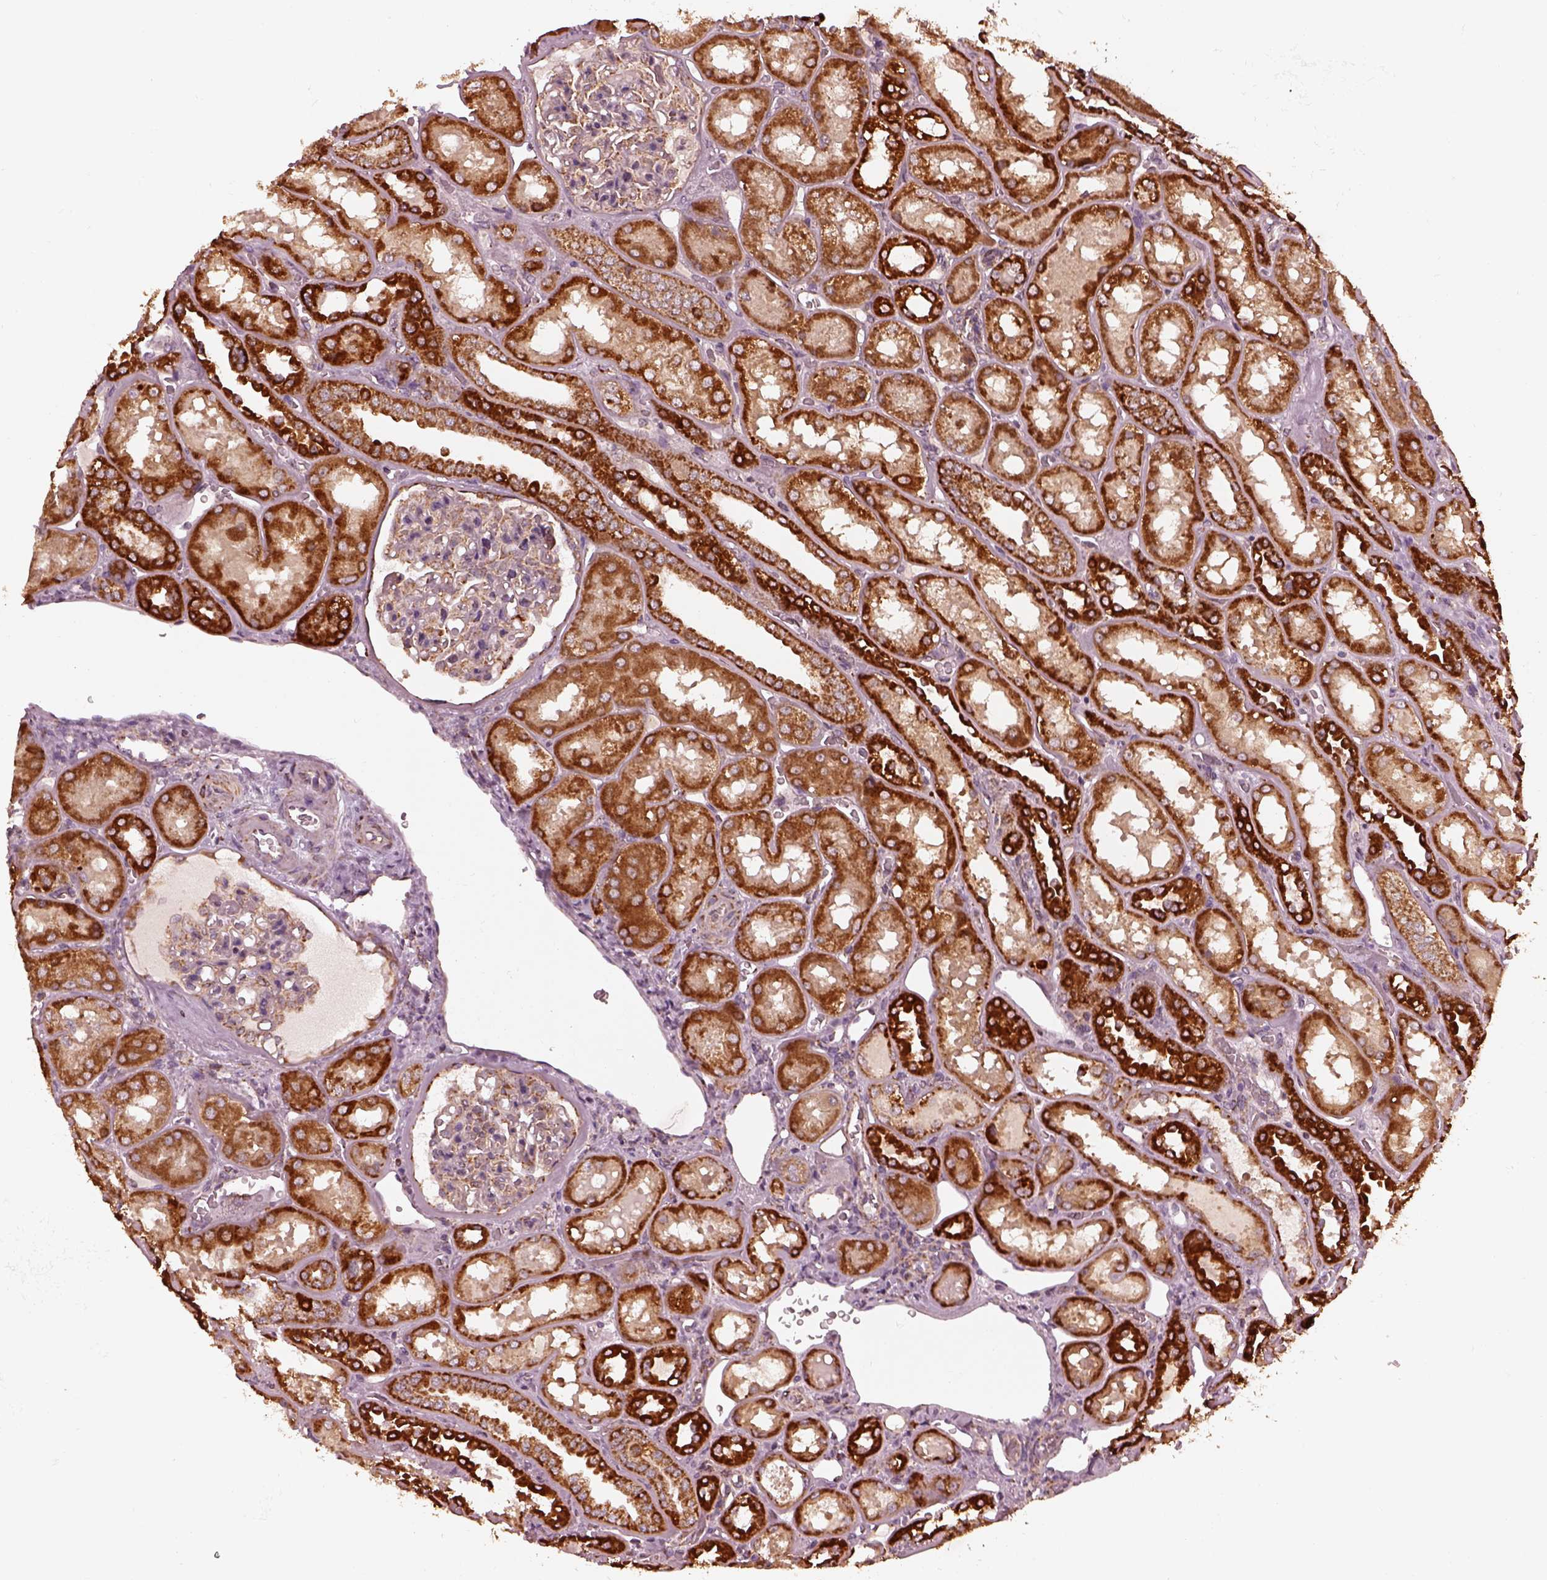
{"staining": {"intensity": "moderate", "quantity": "25%-75%", "location": "cytoplasmic/membranous"}, "tissue": "kidney", "cell_type": "Cells in glomeruli", "image_type": "normal", "snomed": [{"axis": "morphology", "description": "Normal tissue, NOS"}, {"axis": "topography", "description": "Kidney"}], "caption": "Cells in glomeruli demonstrate medium levels of moderate cytoplasmic/membranous positivity in approximately 25%-75% of cells in benign human kidney.", "gene": "NDUFB10", "patient": {"sex": "male", "age": 73}}